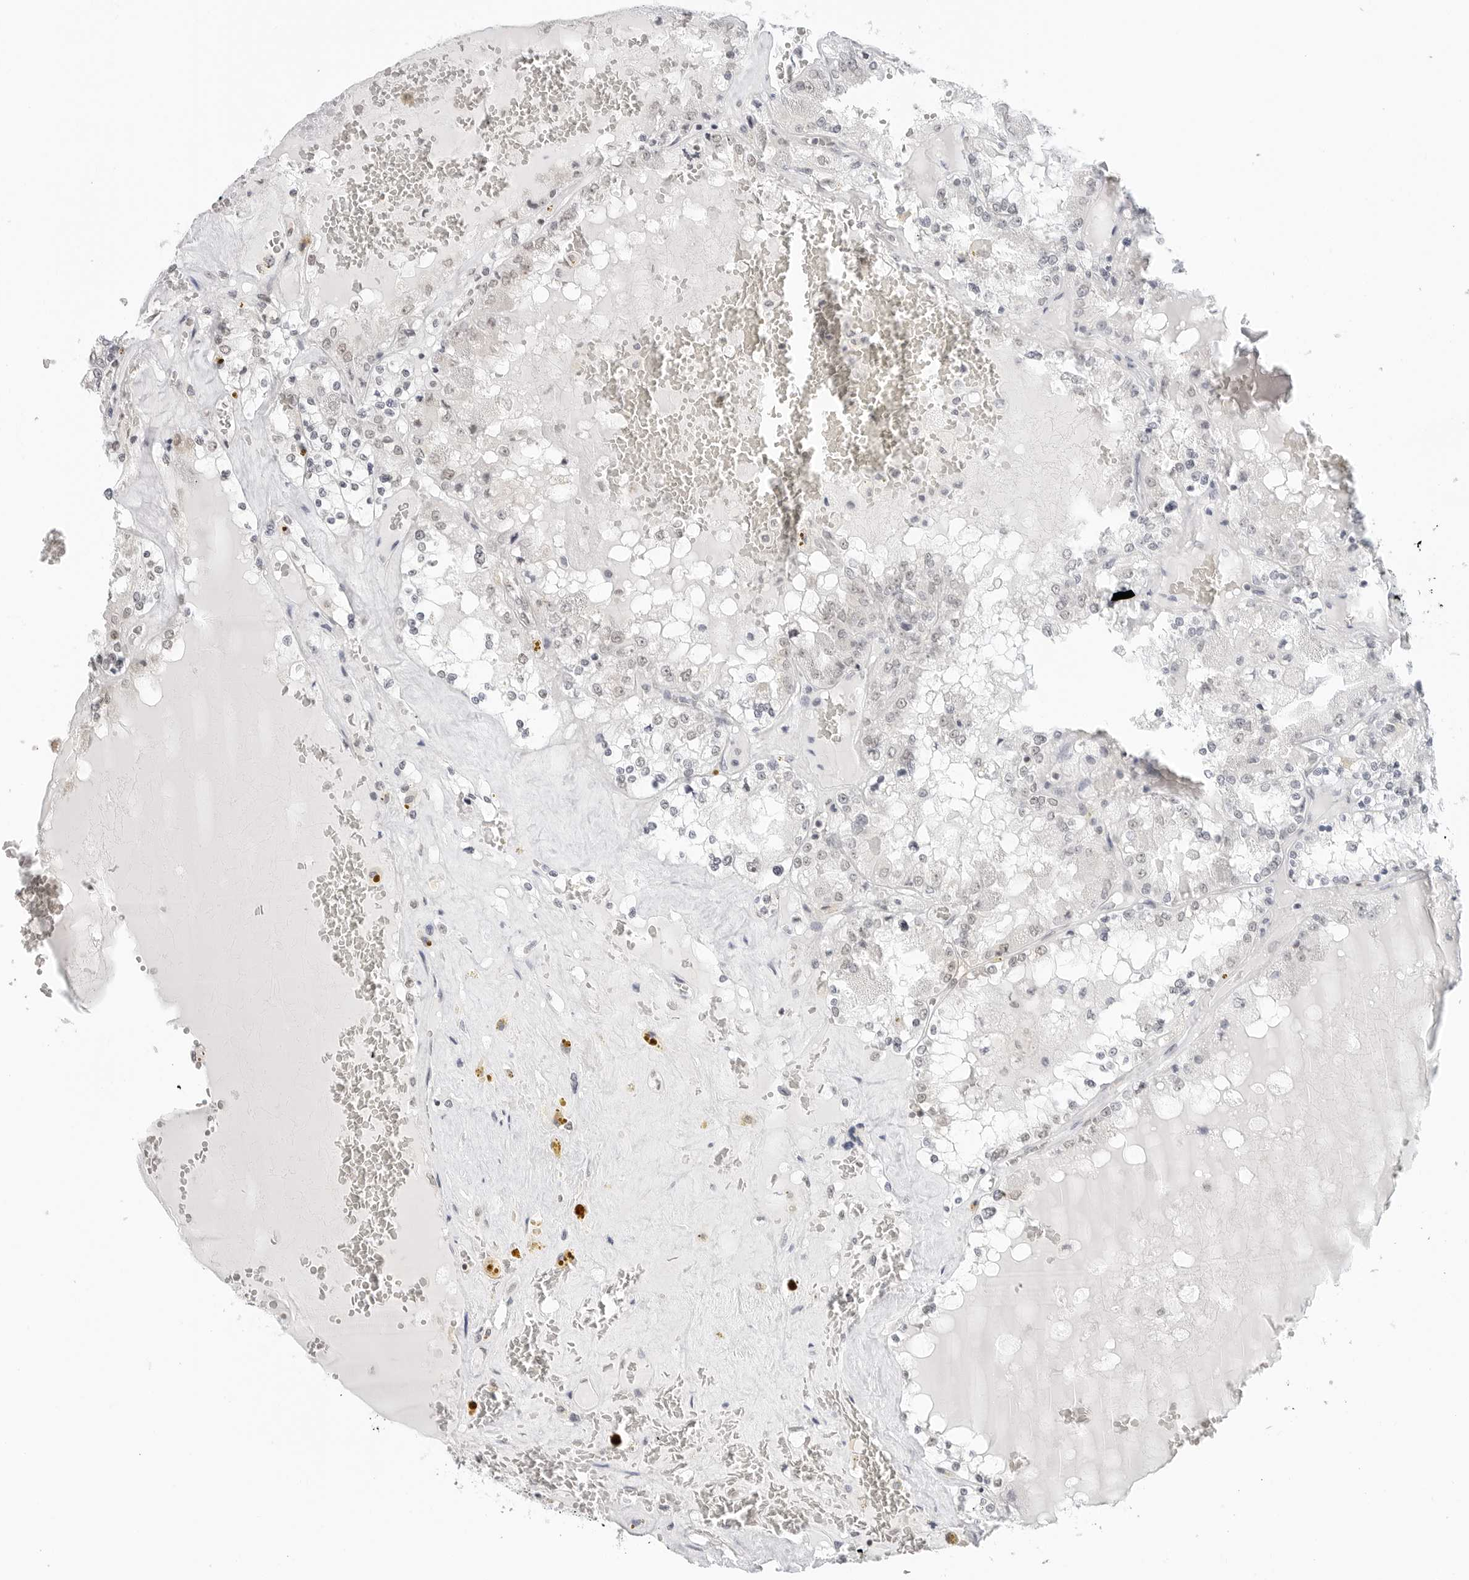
{"staining": {"intensity": "weak", "quantity": "25%-75%", "location": "nuclear"}, "tissue": "renal cancer", "cell_type": "Tumor cells", "image_type": "cancer", "snomed": [{"axis": "morphology", "description": "Adenocarcinoma, NOS"}, {"axis": "topography", "description": "Kidney"}], "caption": "Weak nuclear positivity for a protein is appreciated in about 25%-75% of tumor cells of renal adenocarcinoma using IHC.", "gene": "METAP1", "patient": {"sex": "female", "age": 56}}